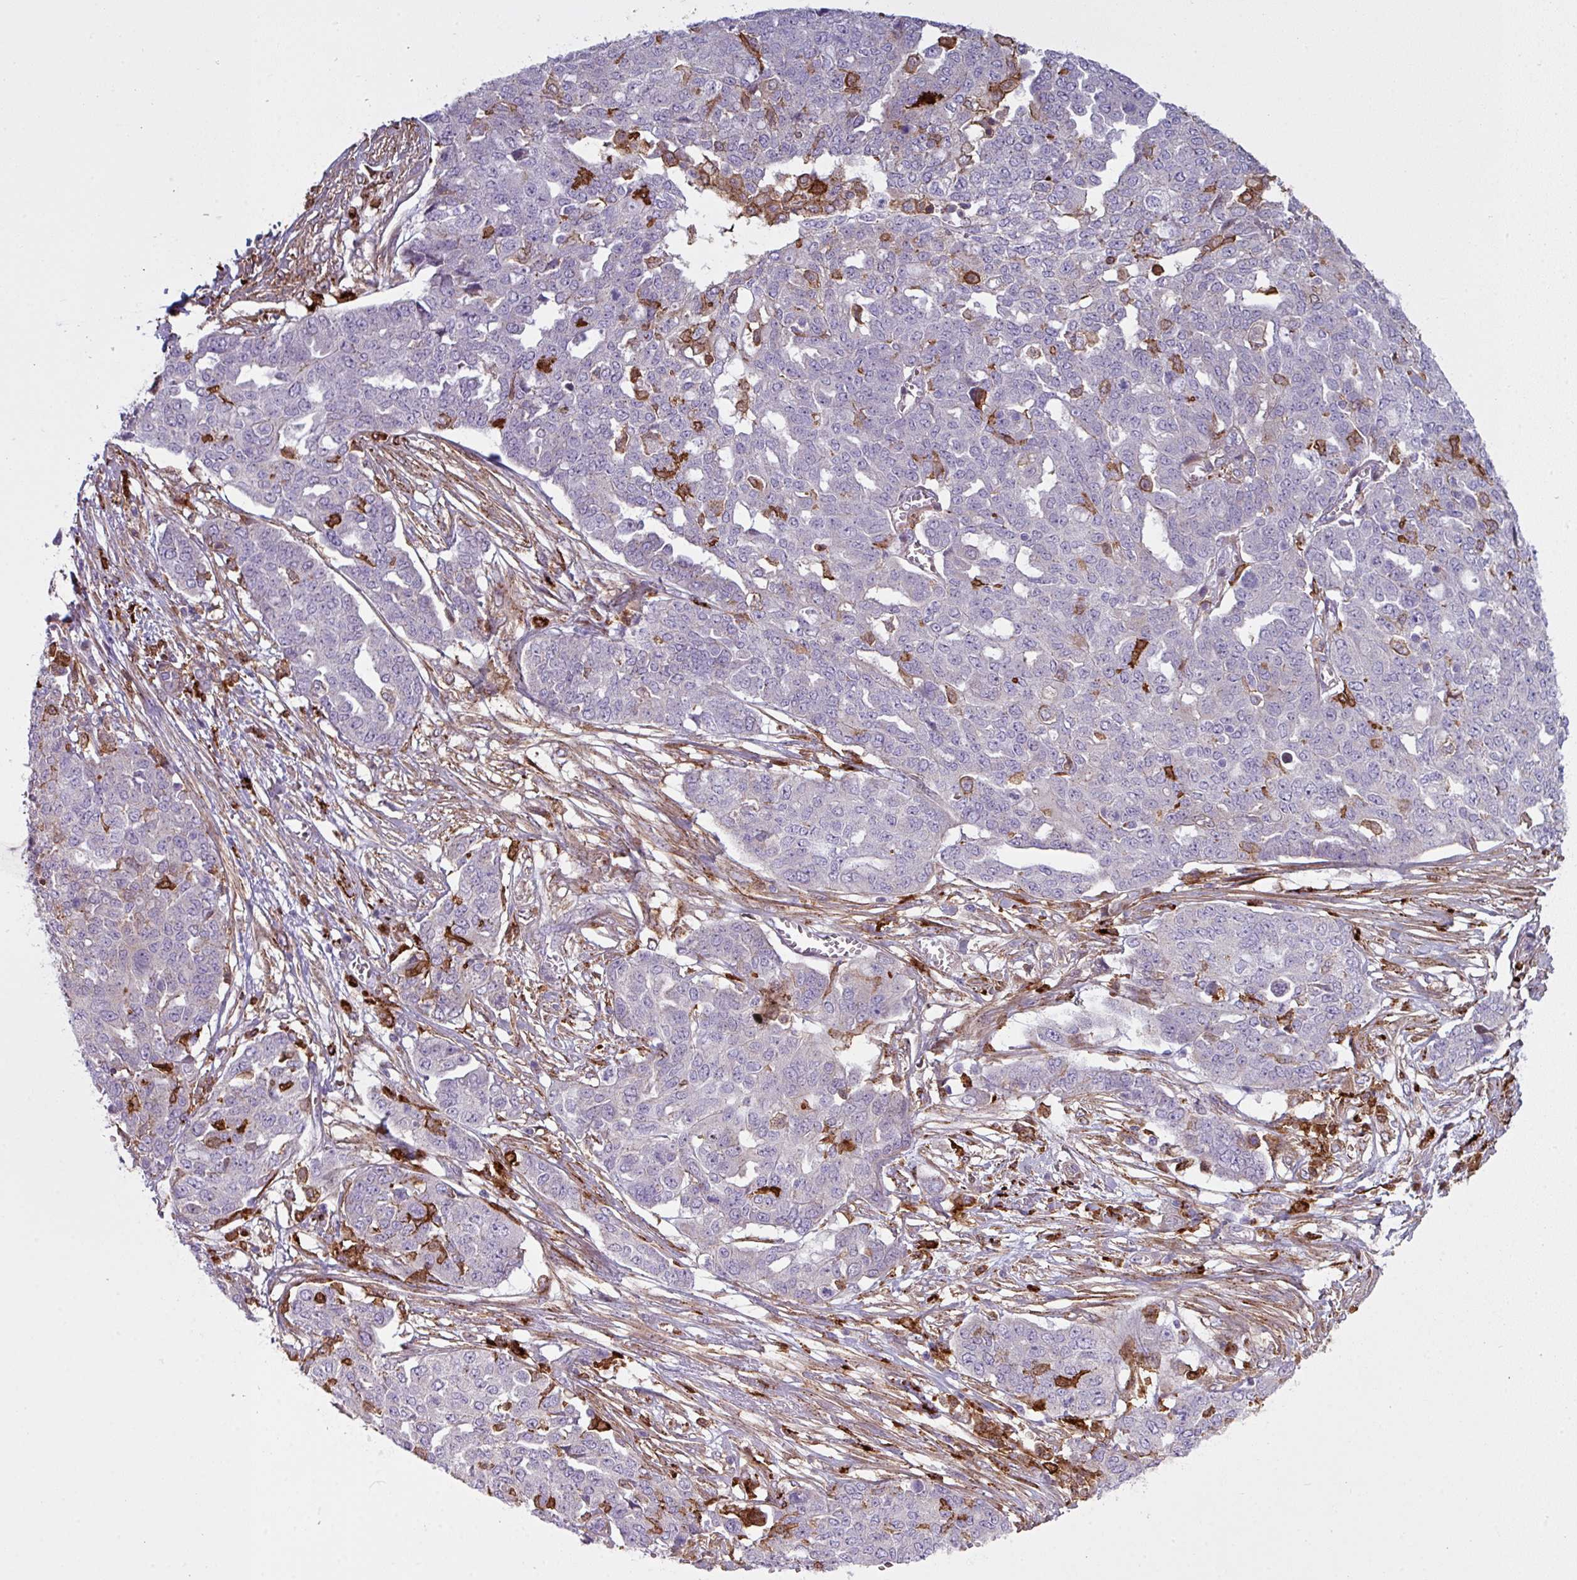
{"staining": {"intensity": "negative", "quantity": "none", "location": "none"}, "tissue": "ovarian cancer", "cell_type": "Tumor cells", "image_type": "cancer", "snomed": [{"axis": "morphology", "description": "Cystadenocarcinoma, serous, NOS"}, {"axis": "topography", "description": "Soft tissue"}, {"axis": "topography", "description": "Ovary"}], "caption": "Immunohistochemistry histopathology image of neoplastic tissue: ovarian serous cystadenocarcinoma stained with DAB demonstrates no significant protein expression in tumor cells.", "gene": "COL8A1", "patient": {"sex": "female", "age": 57}}